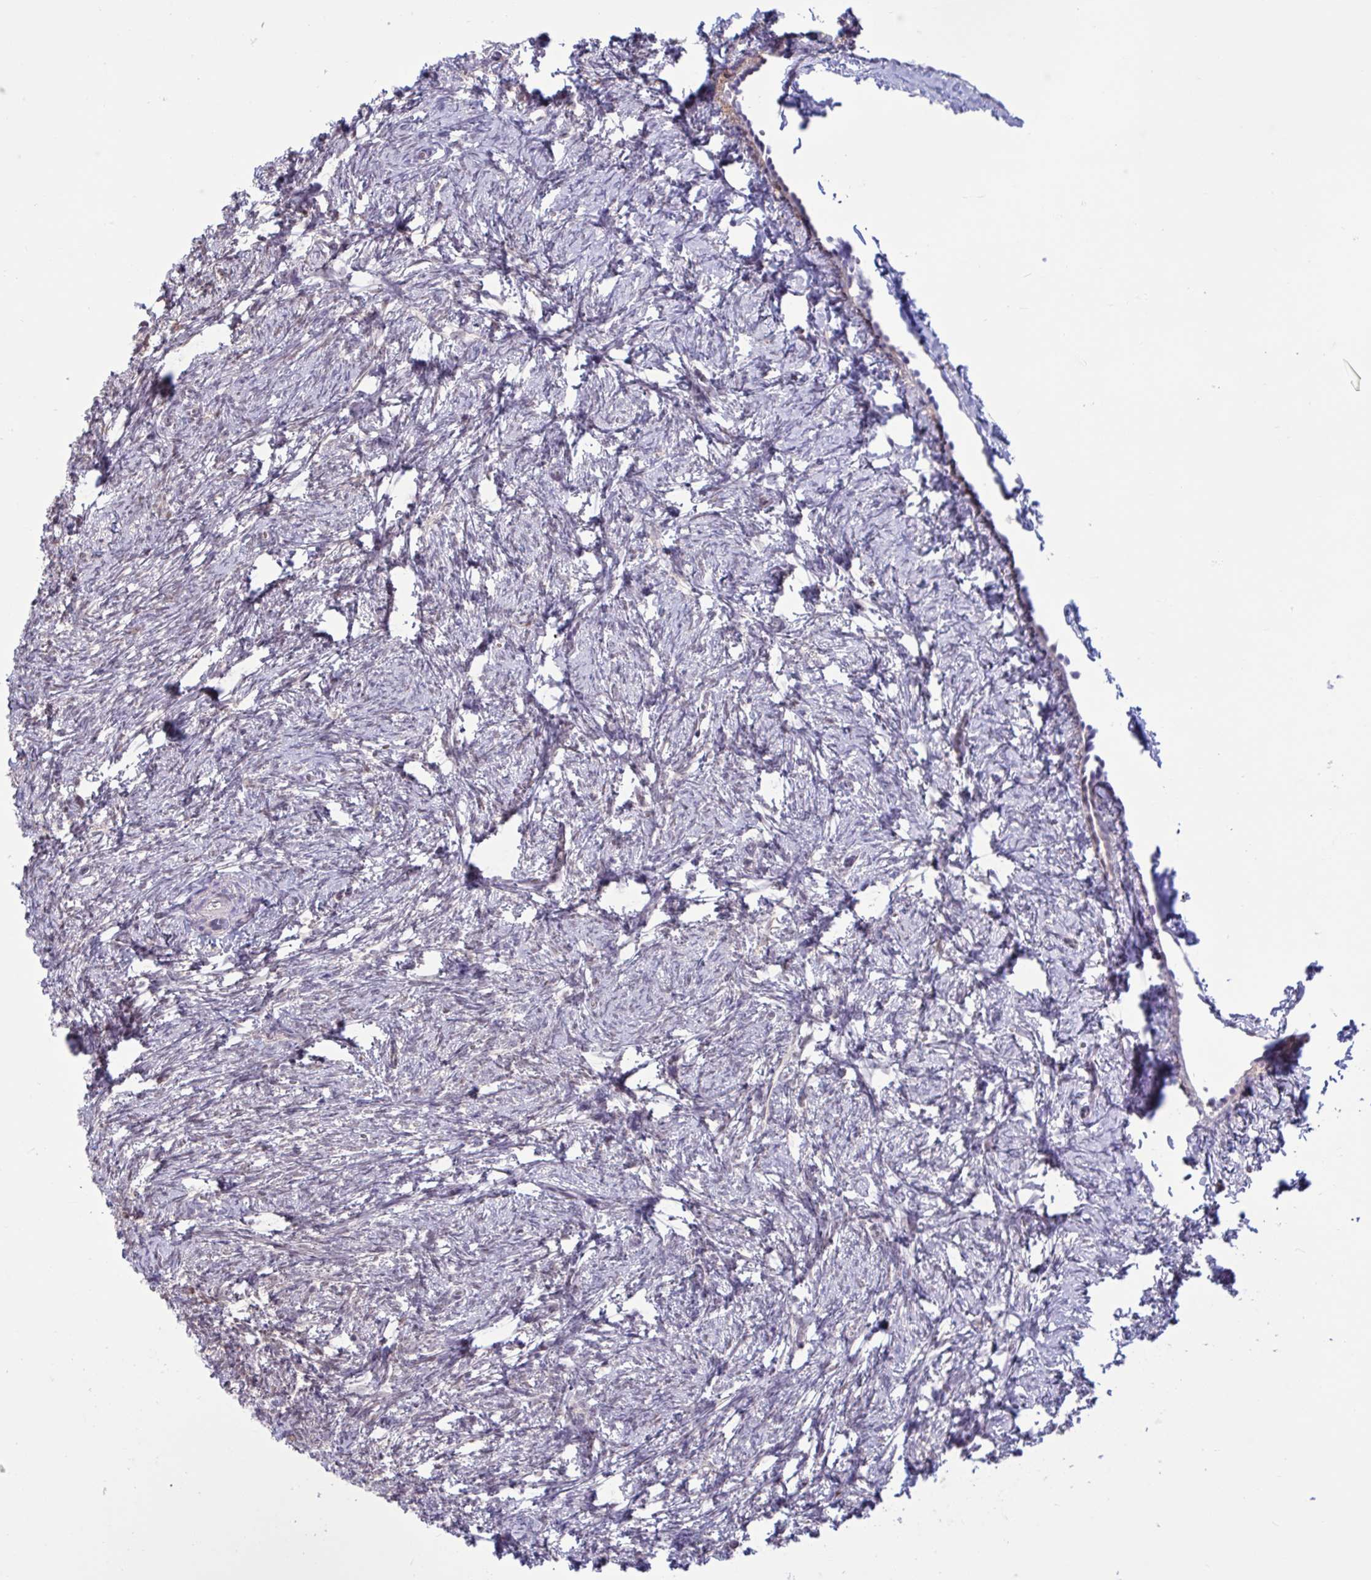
{"staining": {"intensity": "weak", "quantity": ">75%", "location": "cytoplasmic/membranous"}, "tissue": "ovary", "cell_type": "Follicle cells", "image_type": "normal", "snomed": [{"axis": "morphology", "description": "Normal tissue, NOS"}, {"axis": "topography", "description": "Ovary"}], "caption": "Protein analysis of benign ovary exhibits weak cytoplasmic/membranous positivity in about >75% of follicle cells. (Brightfield microscopy of DAB IHC at high magnification).", "gene": "RBL1", "patient": {"sex": "female", "age": 41}}